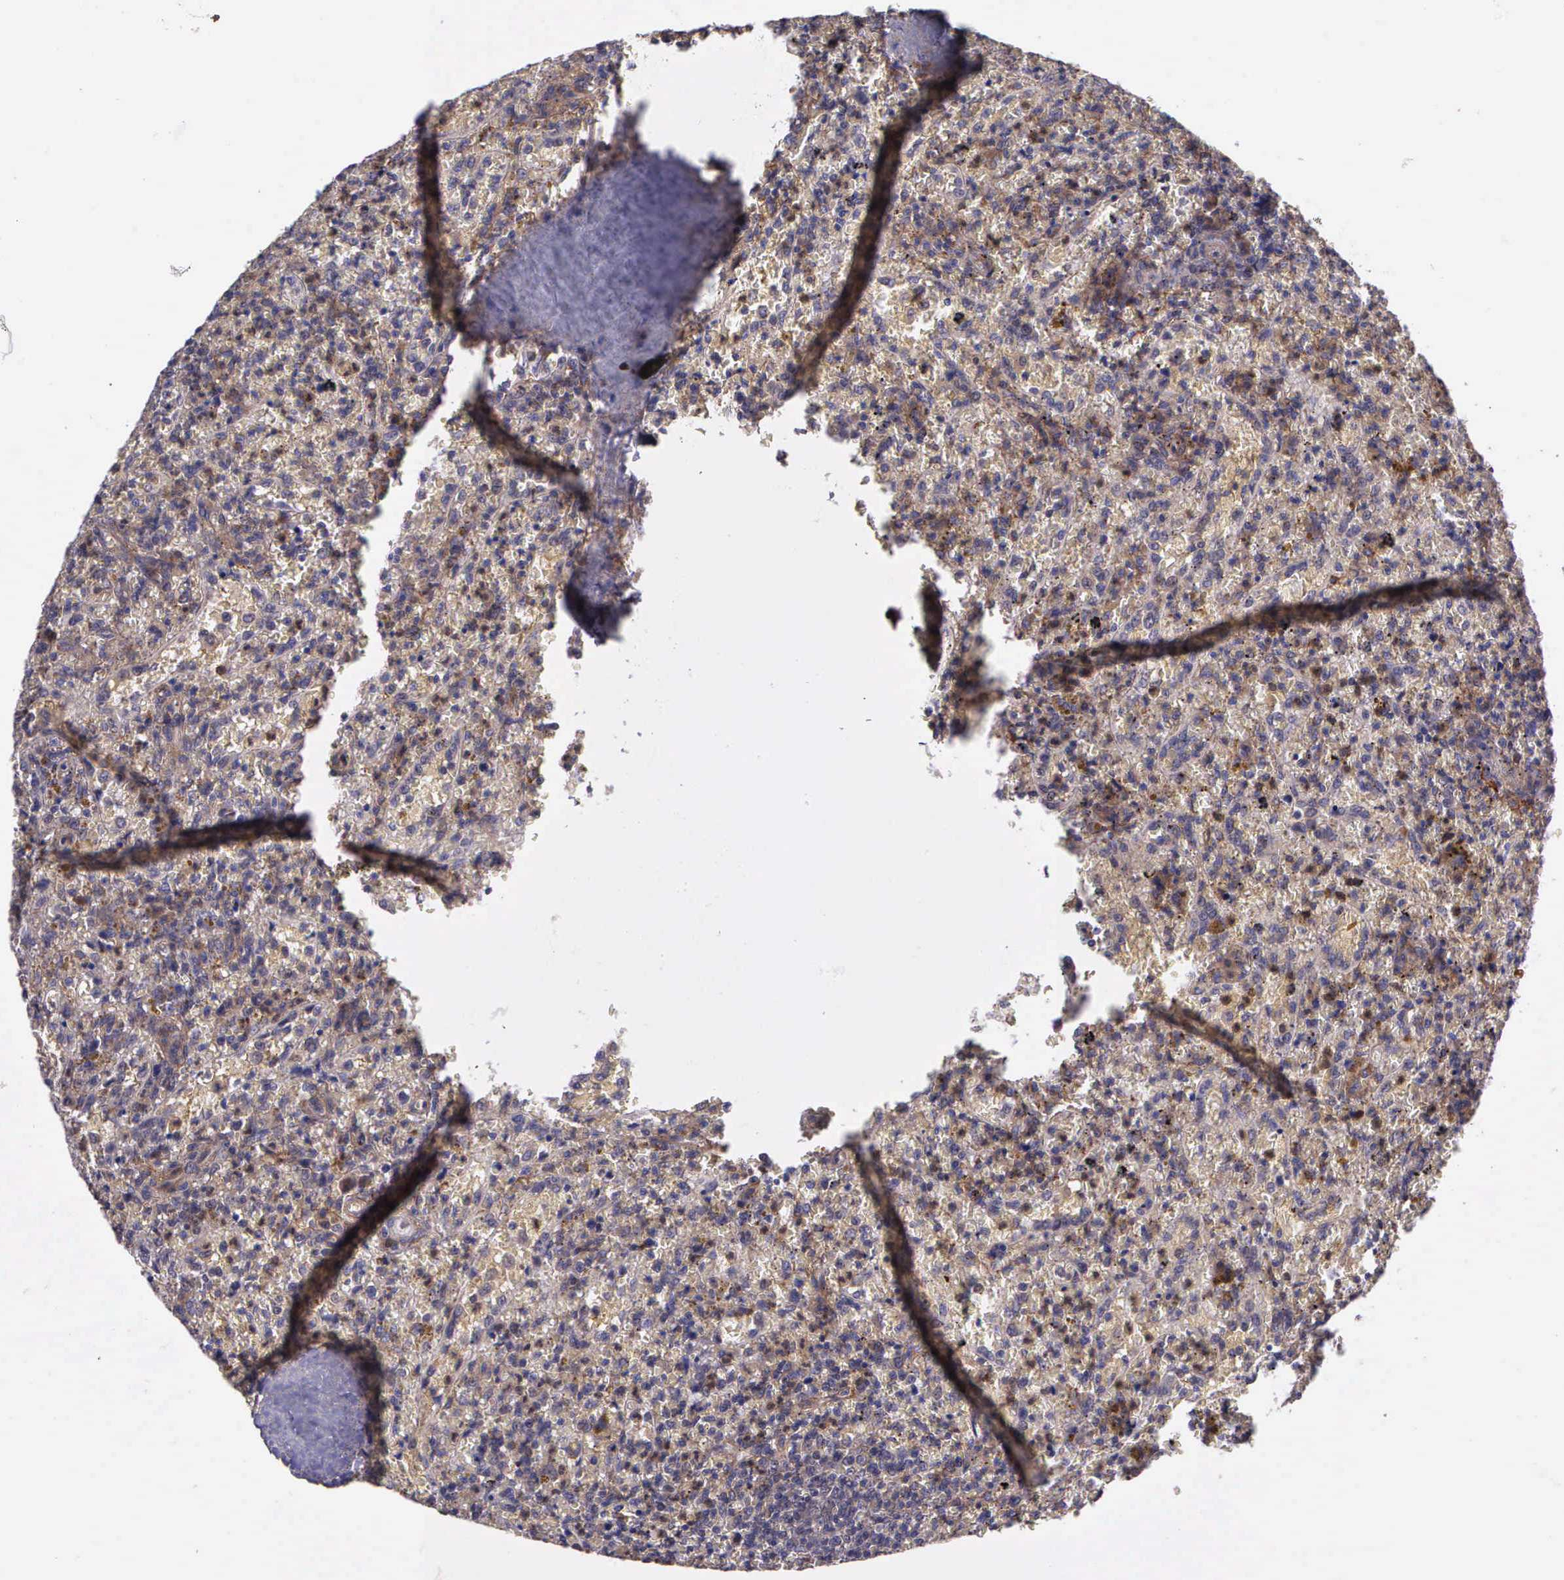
{"staining": {"intensity": "negative", "quantity": "none", "location": "none"}, "tissue": "lymphoma", "cell_type": "Tumor cells", "image_type": "cancer", "snomed": [{"axis": "morphology", "description": "Malignant lymphoma, non-Hodgkin's type, High grade"}, {"axis": "topography", "description": "Spleen"}, {"axis": "topography", "description": "Lymph node"}], "caption": "IHC of human high-grade malignant lymphoma, non-Hodgkin's type exhibits no positivity in tumor cells.", "gene": "PRICKLE3", "patient": {"sex": "female", "age": 70}}